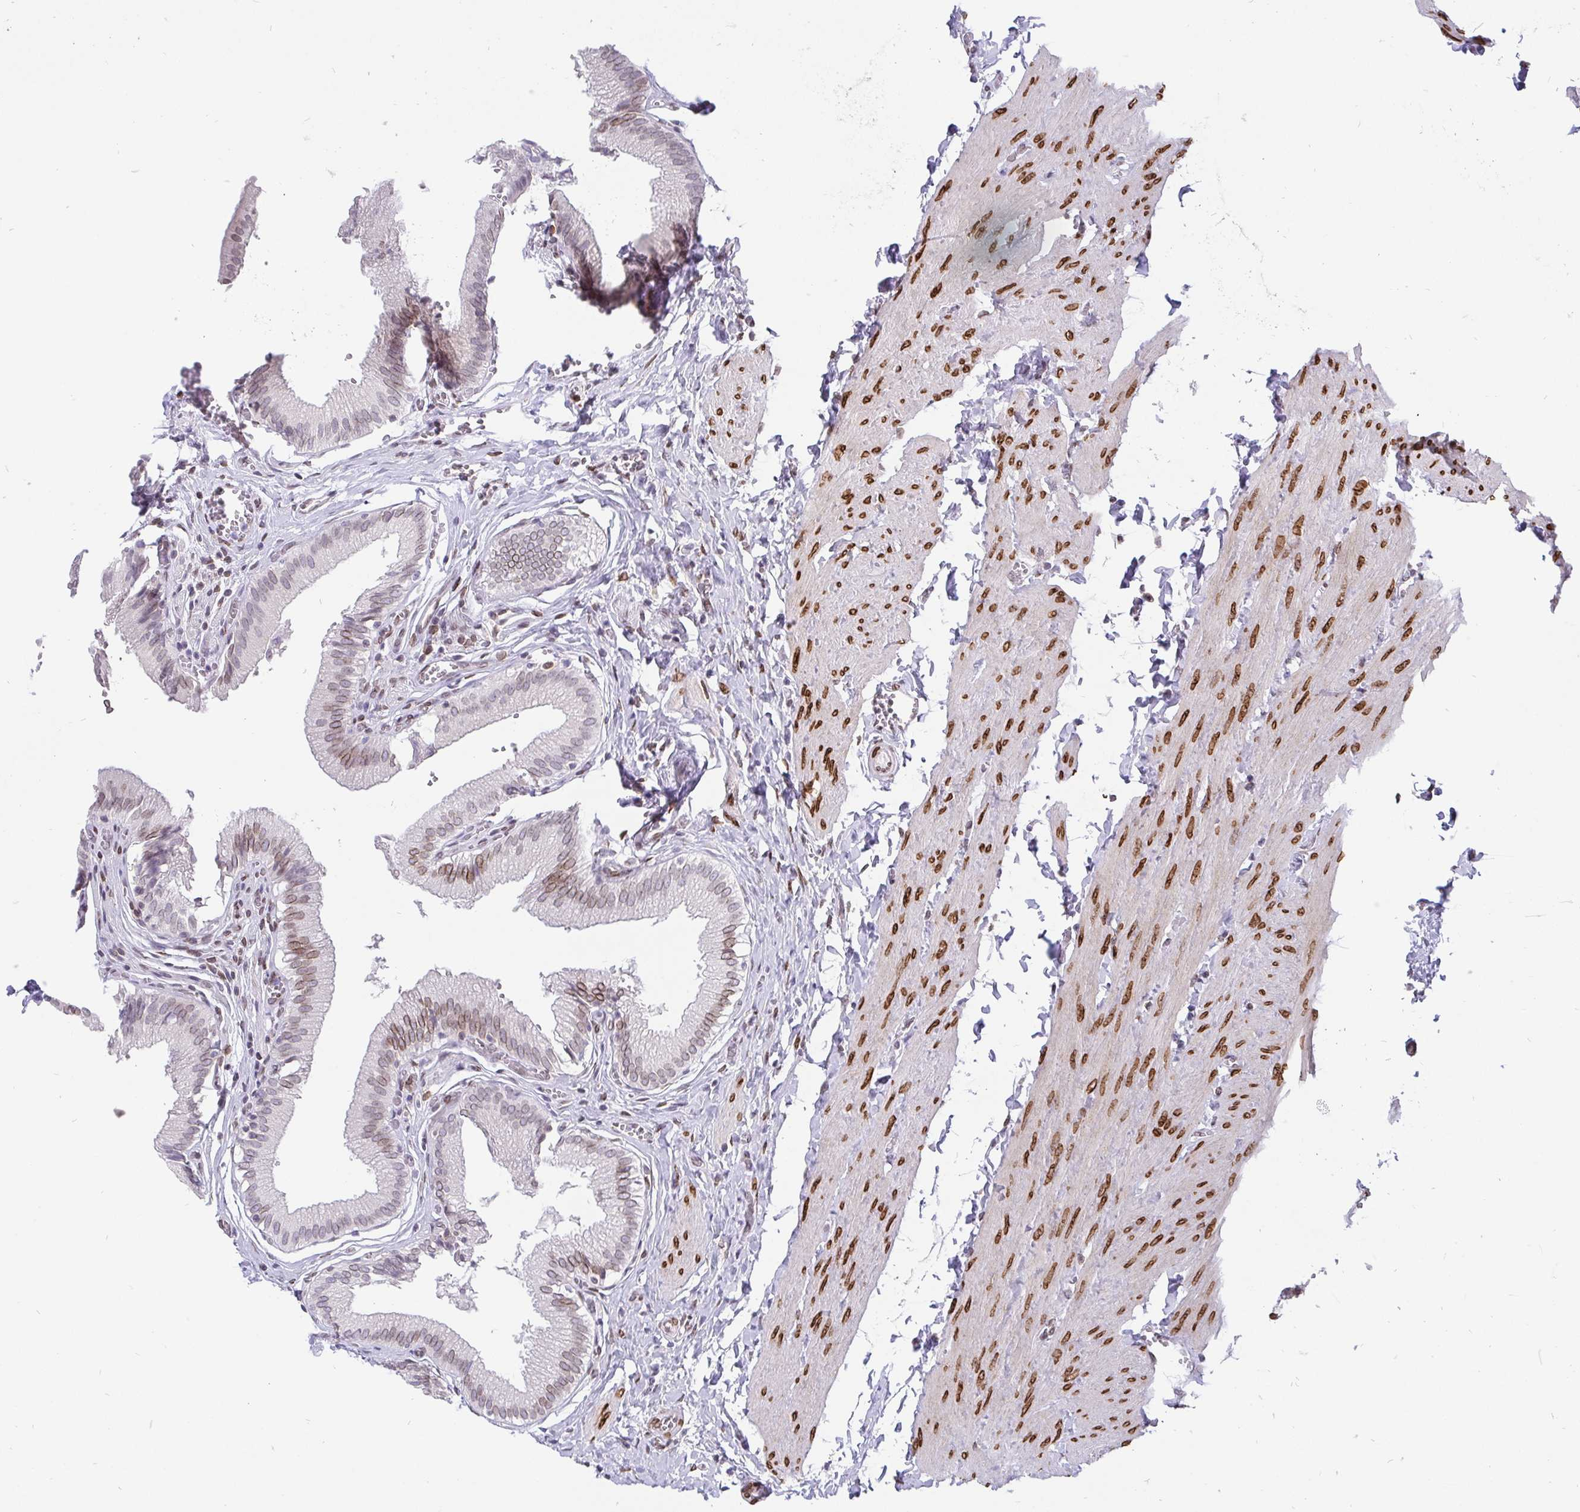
{"staining": {"intensity": "moderate", "quantity": "<25%", "location": "cytoplasmic/membranous,nuclear"}, "tissue": "gallbladder", "cell_type": "Glandular cells", "image_type": "normal", "snomed": [{"axis": "morphology", "description": "Normal tissue, NOS"}, {"axis": "topography", "description": "Gallbladder"}, {"axis": "topography", "description": "Peripheral nerve tissue"}], "caption": "High-power microscopy captured an immunohistochemistry (IHC) photomicrograph of benign gallbladder, revealing moderate cytoplasmic/membranous,nuclear positivity in about <25% of glandular cells.", "gene": "EMD", "patient": {"sex": "male", "age": 17}}